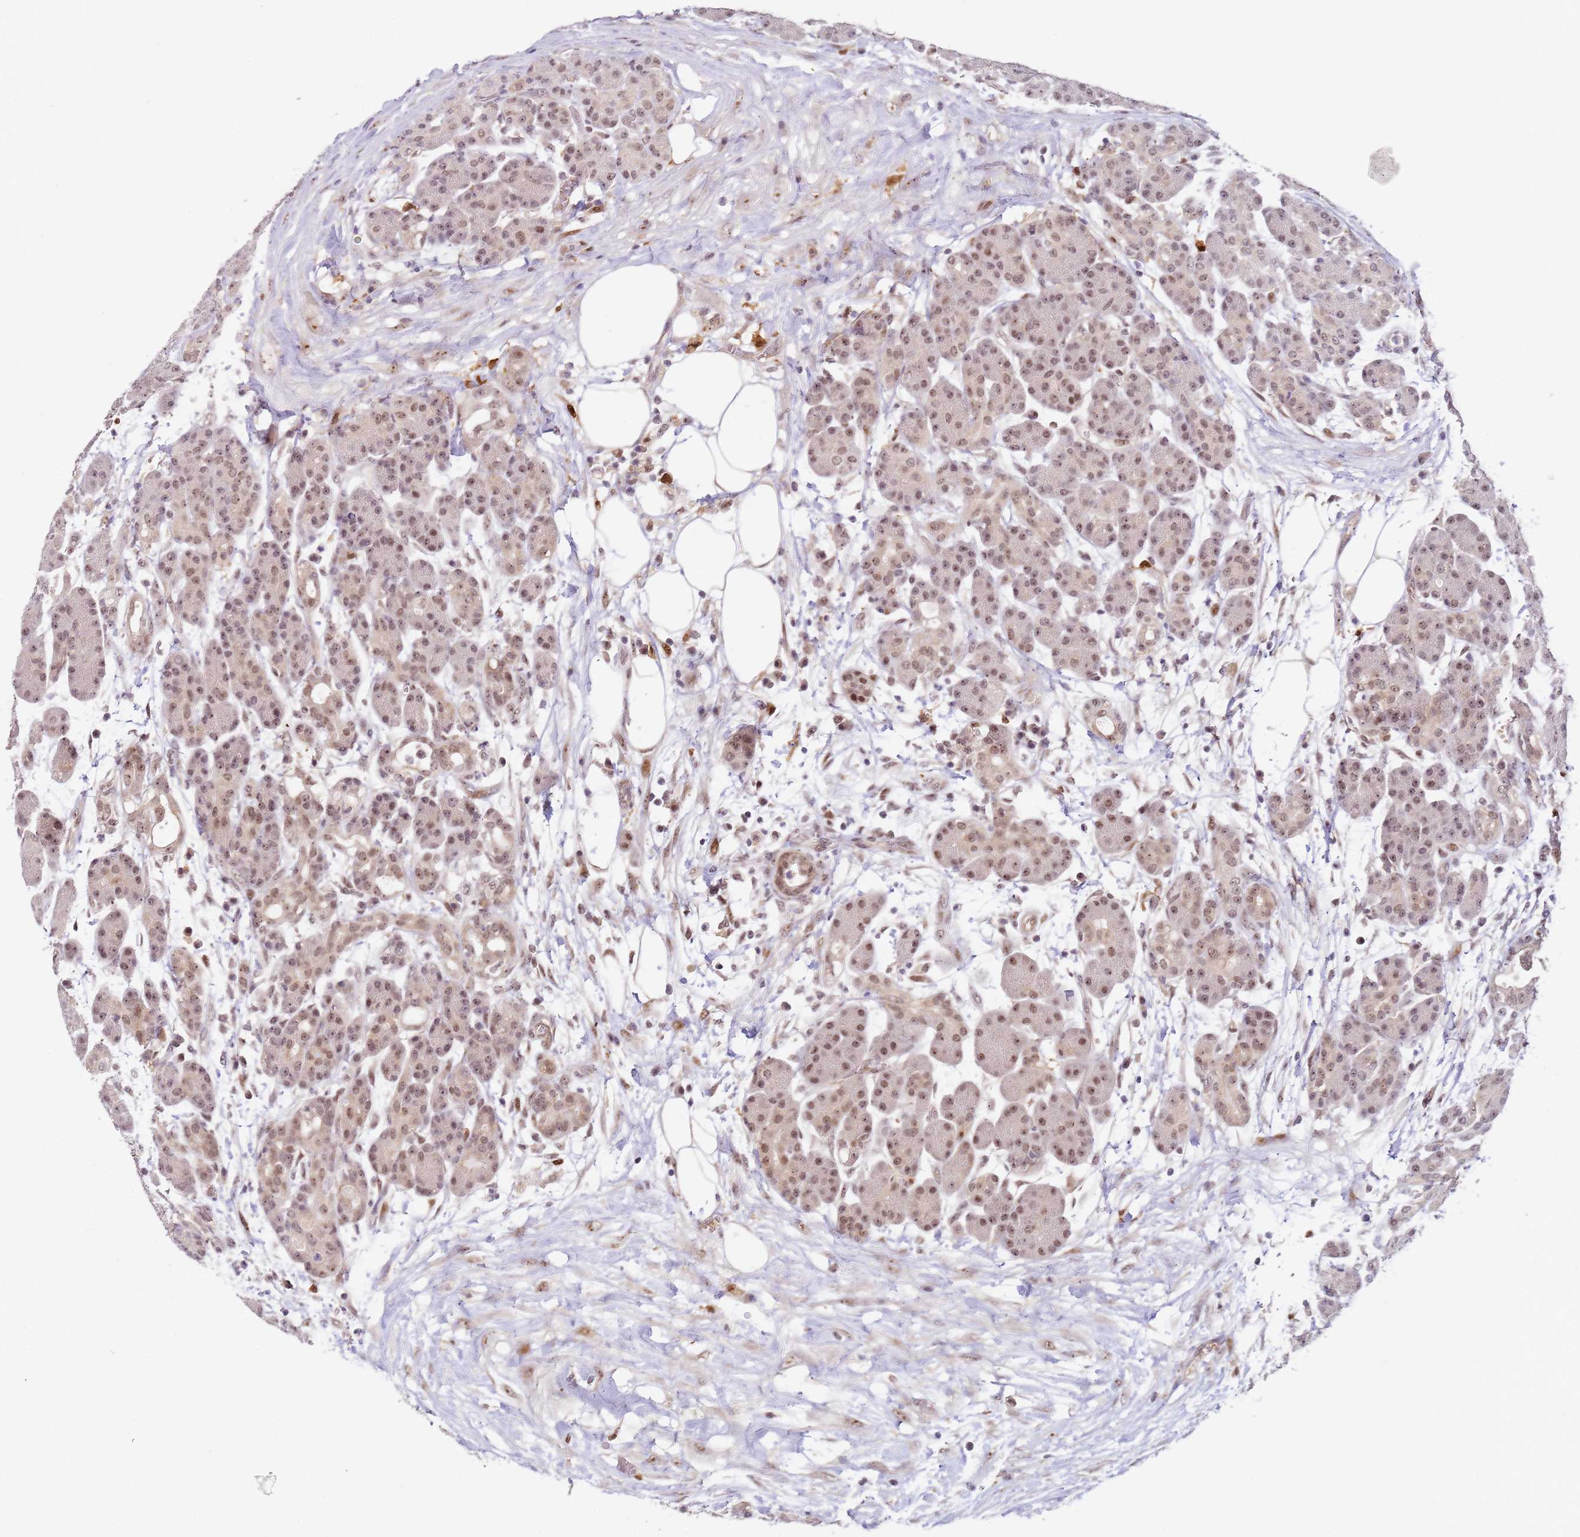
{"staining": {"intensity": "moderate", "quantity": "25%-75%", "location": "cytoplasmic/membranous,nuclear"}, "tissue": "pancreas", "cell_type": "Exocrine glandular cells", "image_type": "normal", "snomed": [{"axis": "morphology", "description": "Normal tissue, NOS"}, {"axis": "topography", "description": "Pancreas"}], "caption": "Protein analysis of benign pancreas reveals moderate cytoplasmic/membranous,nuclear positivity in about 25%-75% of exocrine glandular cells.", "gene": "LGALSL", "patient": {"sex": "male", "age": 63}}